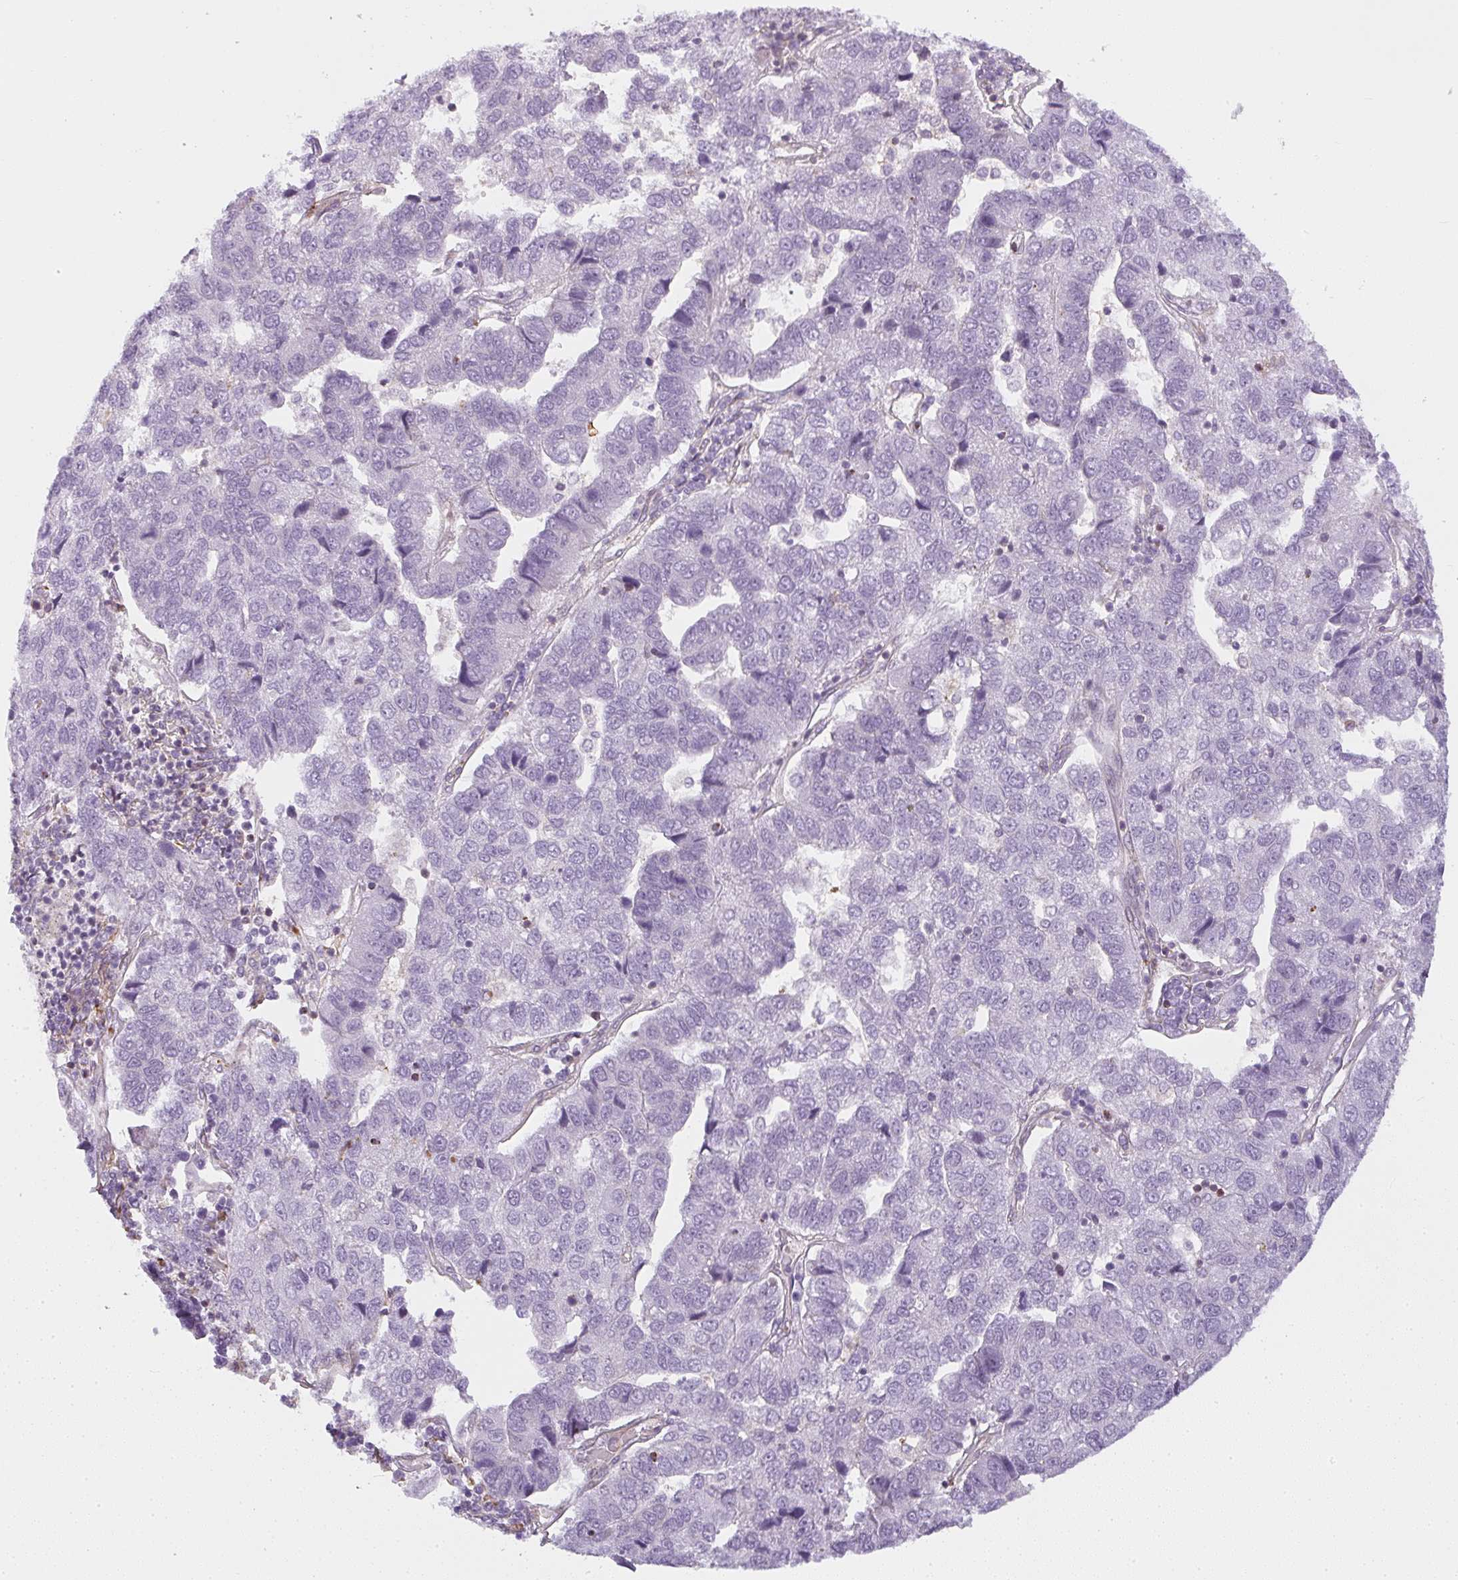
{"staining": {"intensity": "negative", "quantity": "none", "location": "none"}, "tissue": "pancreatic cancer", "cell_type": "Tumor cells", "image_type": "cancer", "snomed": [{"axis": "morphology", "description": "Adenocarcinoma, NOS"}, {"axis": "topography", "description": "Pancreas"}], "caption": "Histopathology image shows no protein positivity in tumor cells of adenocarcinoma (pancreatic) tissue.", "gene": "SULF1", "patient": {"sex": "female", "age": 61}}